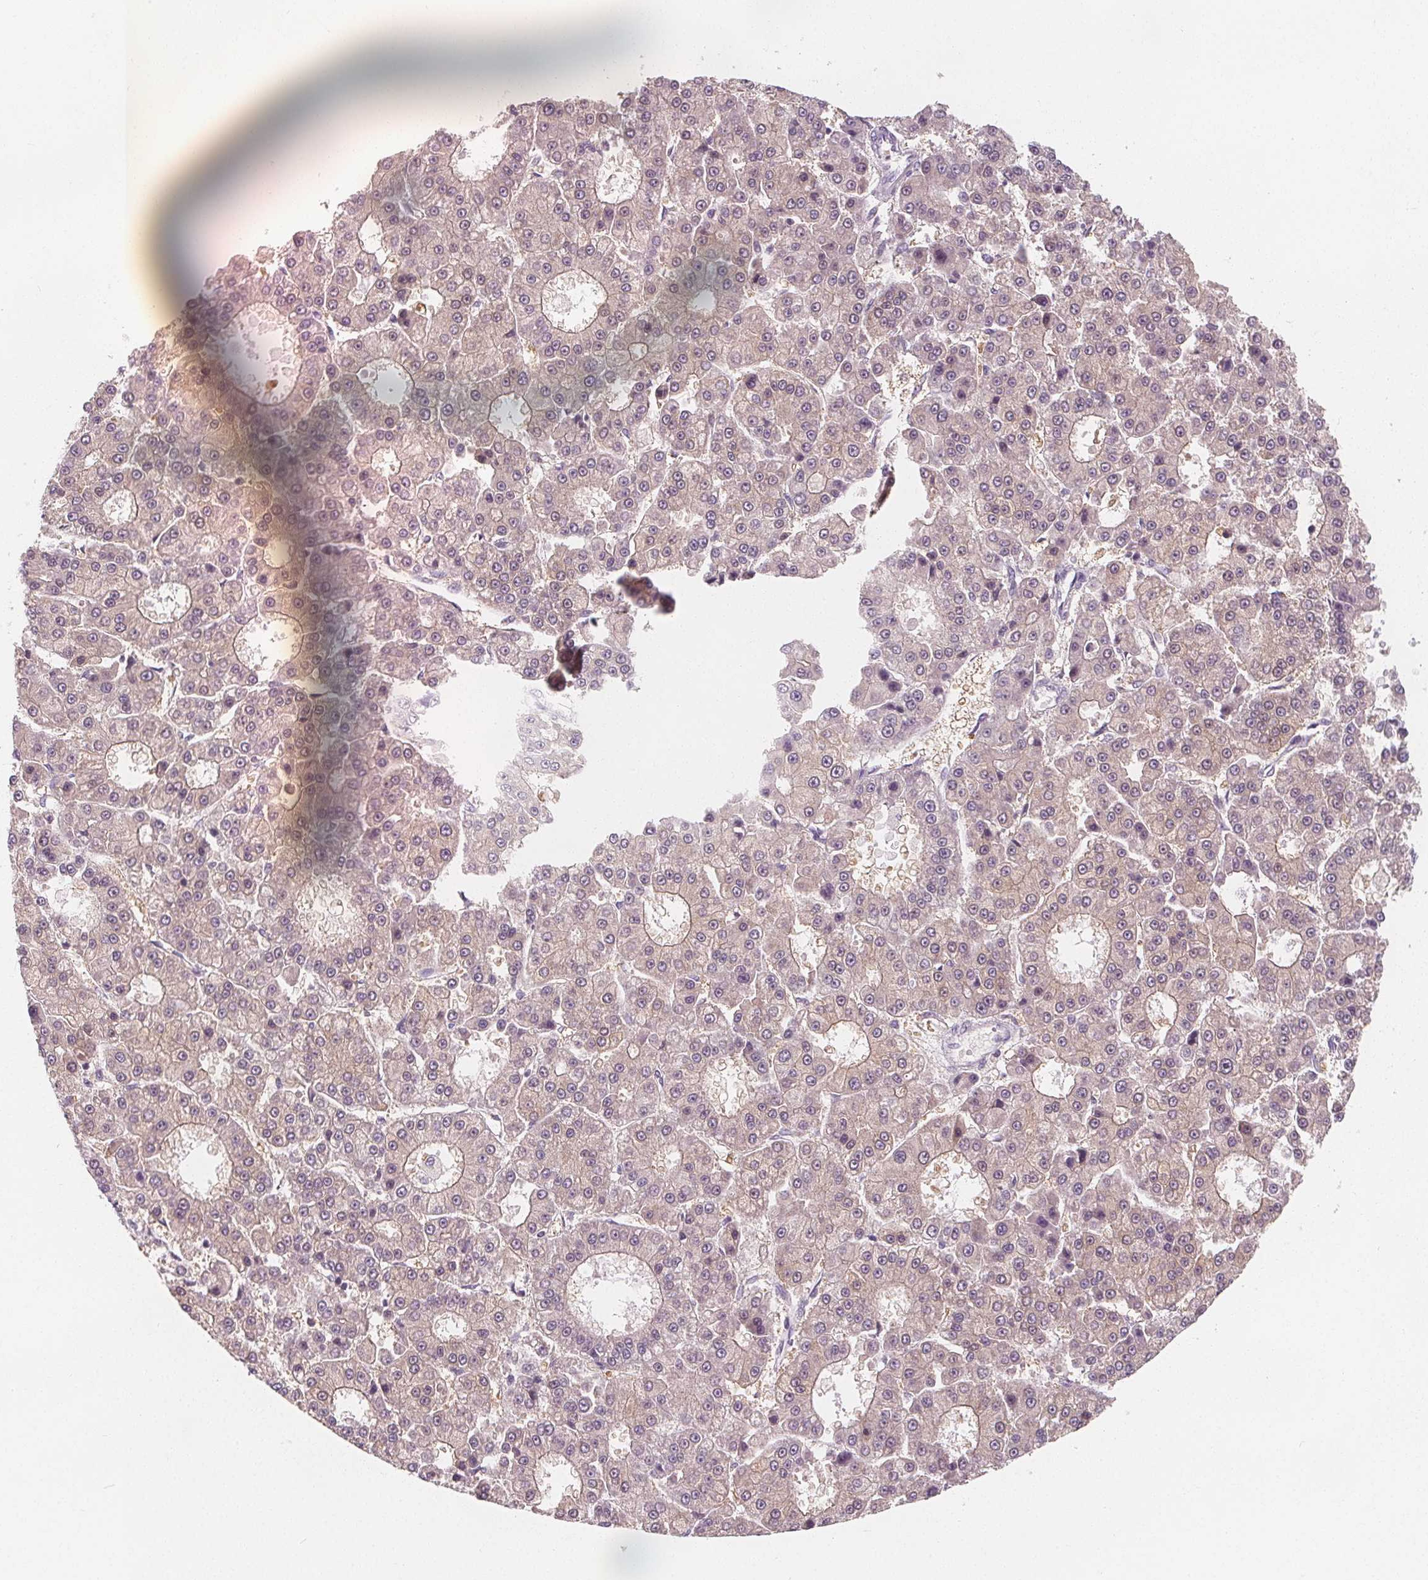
{"staining": {"intensity": "weak", "quantity": "25%-75%", "location": "cytoplasmic/membranous"}, "tissue": "liver cancer", "cell_type": "Tumor cells", "image_type": "cancer", "snomed": [{"axis": "morphology", "description": "Carcinoma, Hepatocellular, NOS"}, {"axis": "topography", "description": "Liver"}], "caption": "There is low levels of weak cytoplasmic/membranous expression in tumor cells of hepatocellular carcinoma (liver), as demonstrated by immunohistochemical staining (brown color).", "gene": "UGP2", "patient": {"sex": "male", "age": 70}}